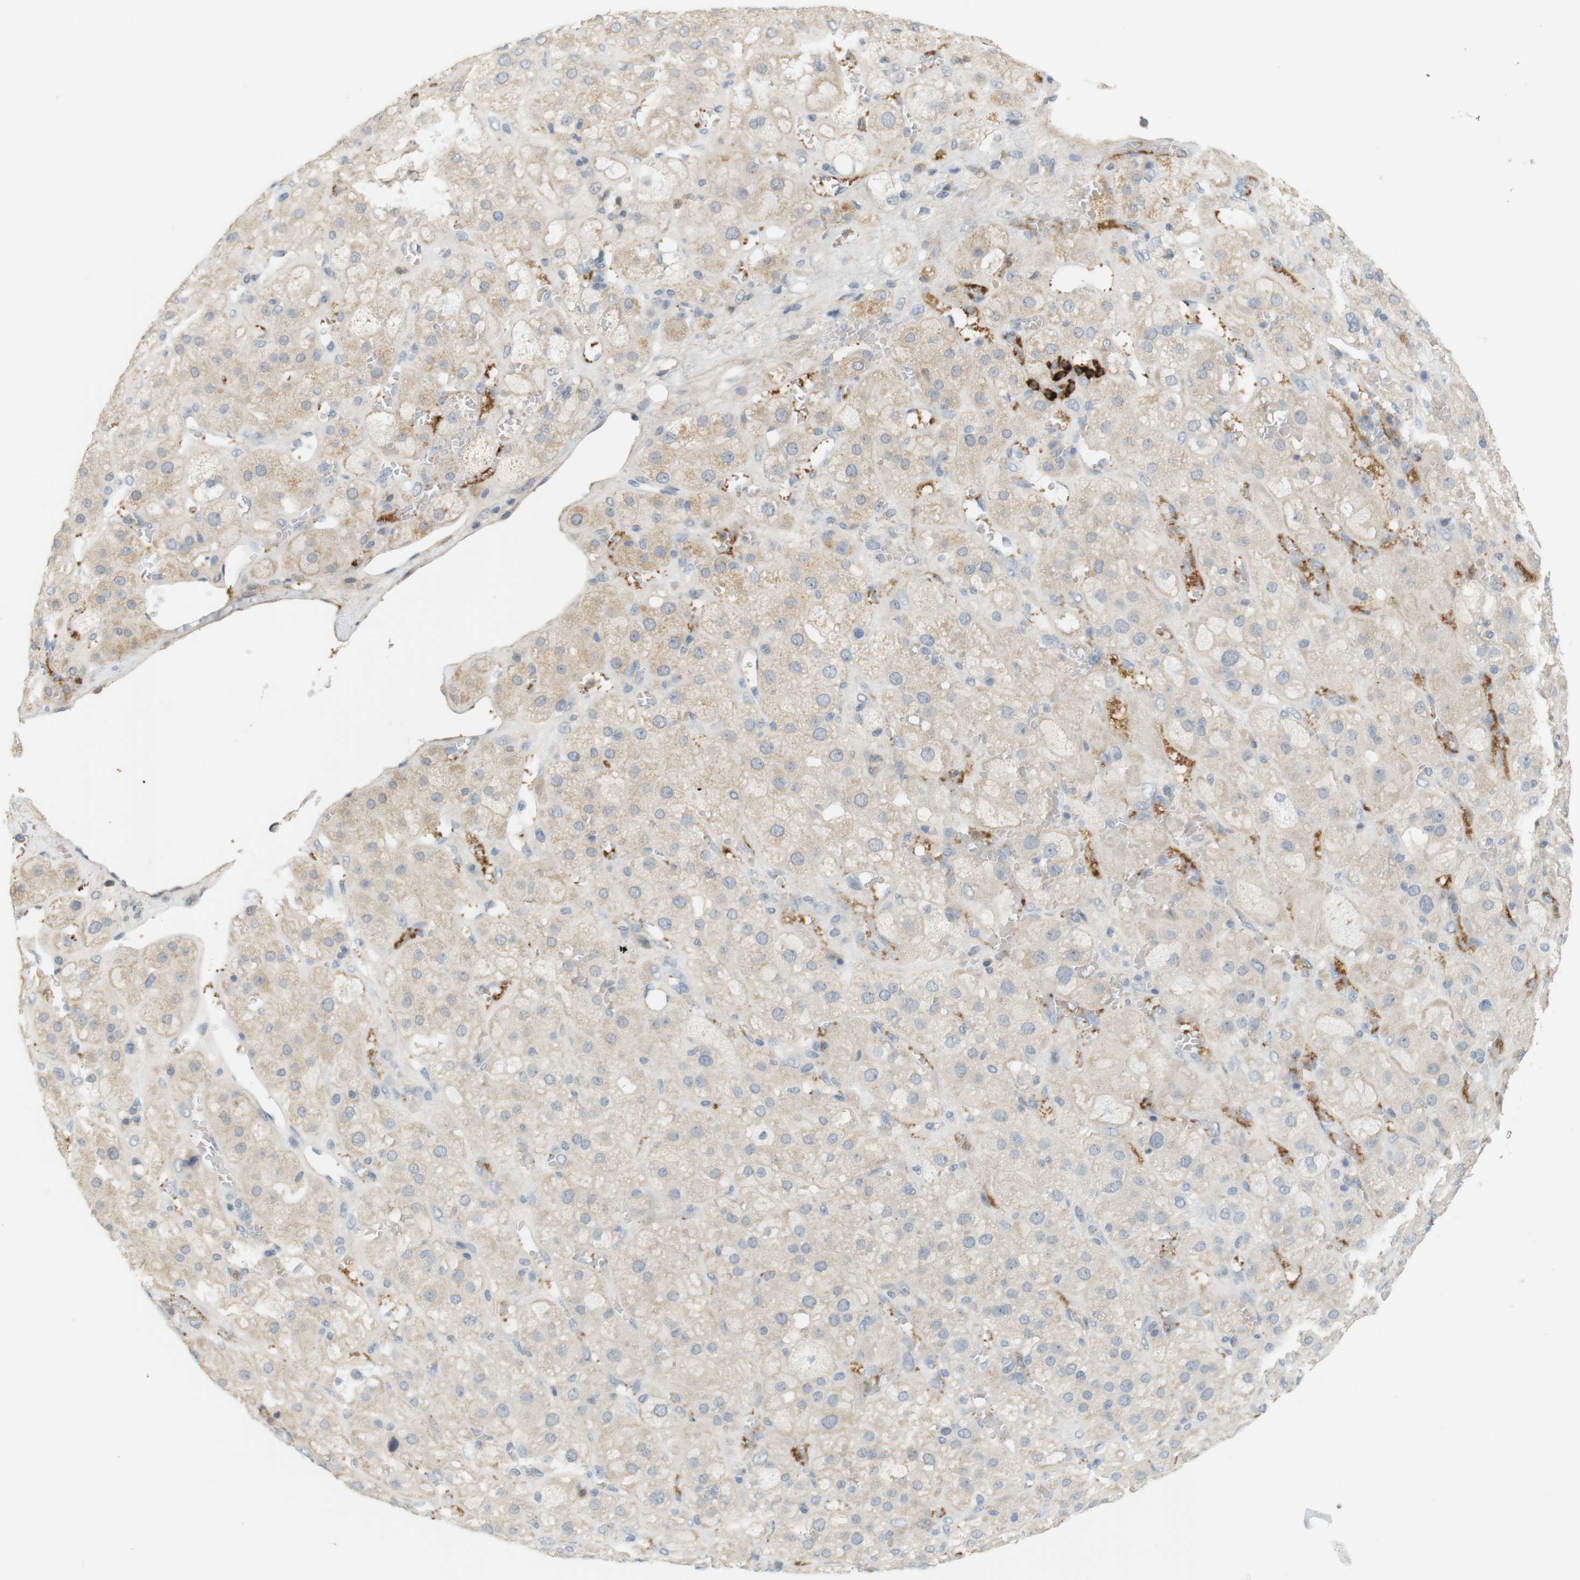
{"staining": {"intensity": "weak", "quantity": "25%-75%", "location": "cytoplasmic/membranous"}, "tissue": "adrenal gland", "cell_type": "Glandular cells", "image_type": "normal", "snomed": [{"axis": "morphology", "description": "Normal tissue, NOS"}, {"axis": "topography", "description": "Adrenal gland"}], "caption": "Protein expression analysis of benign human adrenal gland reveals weak cytoplasmic/membranous staining in about 25%-75% of glandular cells. (IHC, brightfield microscopy, high magnification).", "gene": "PDE3A", "patient": {"sex": "female", "age": 47}}